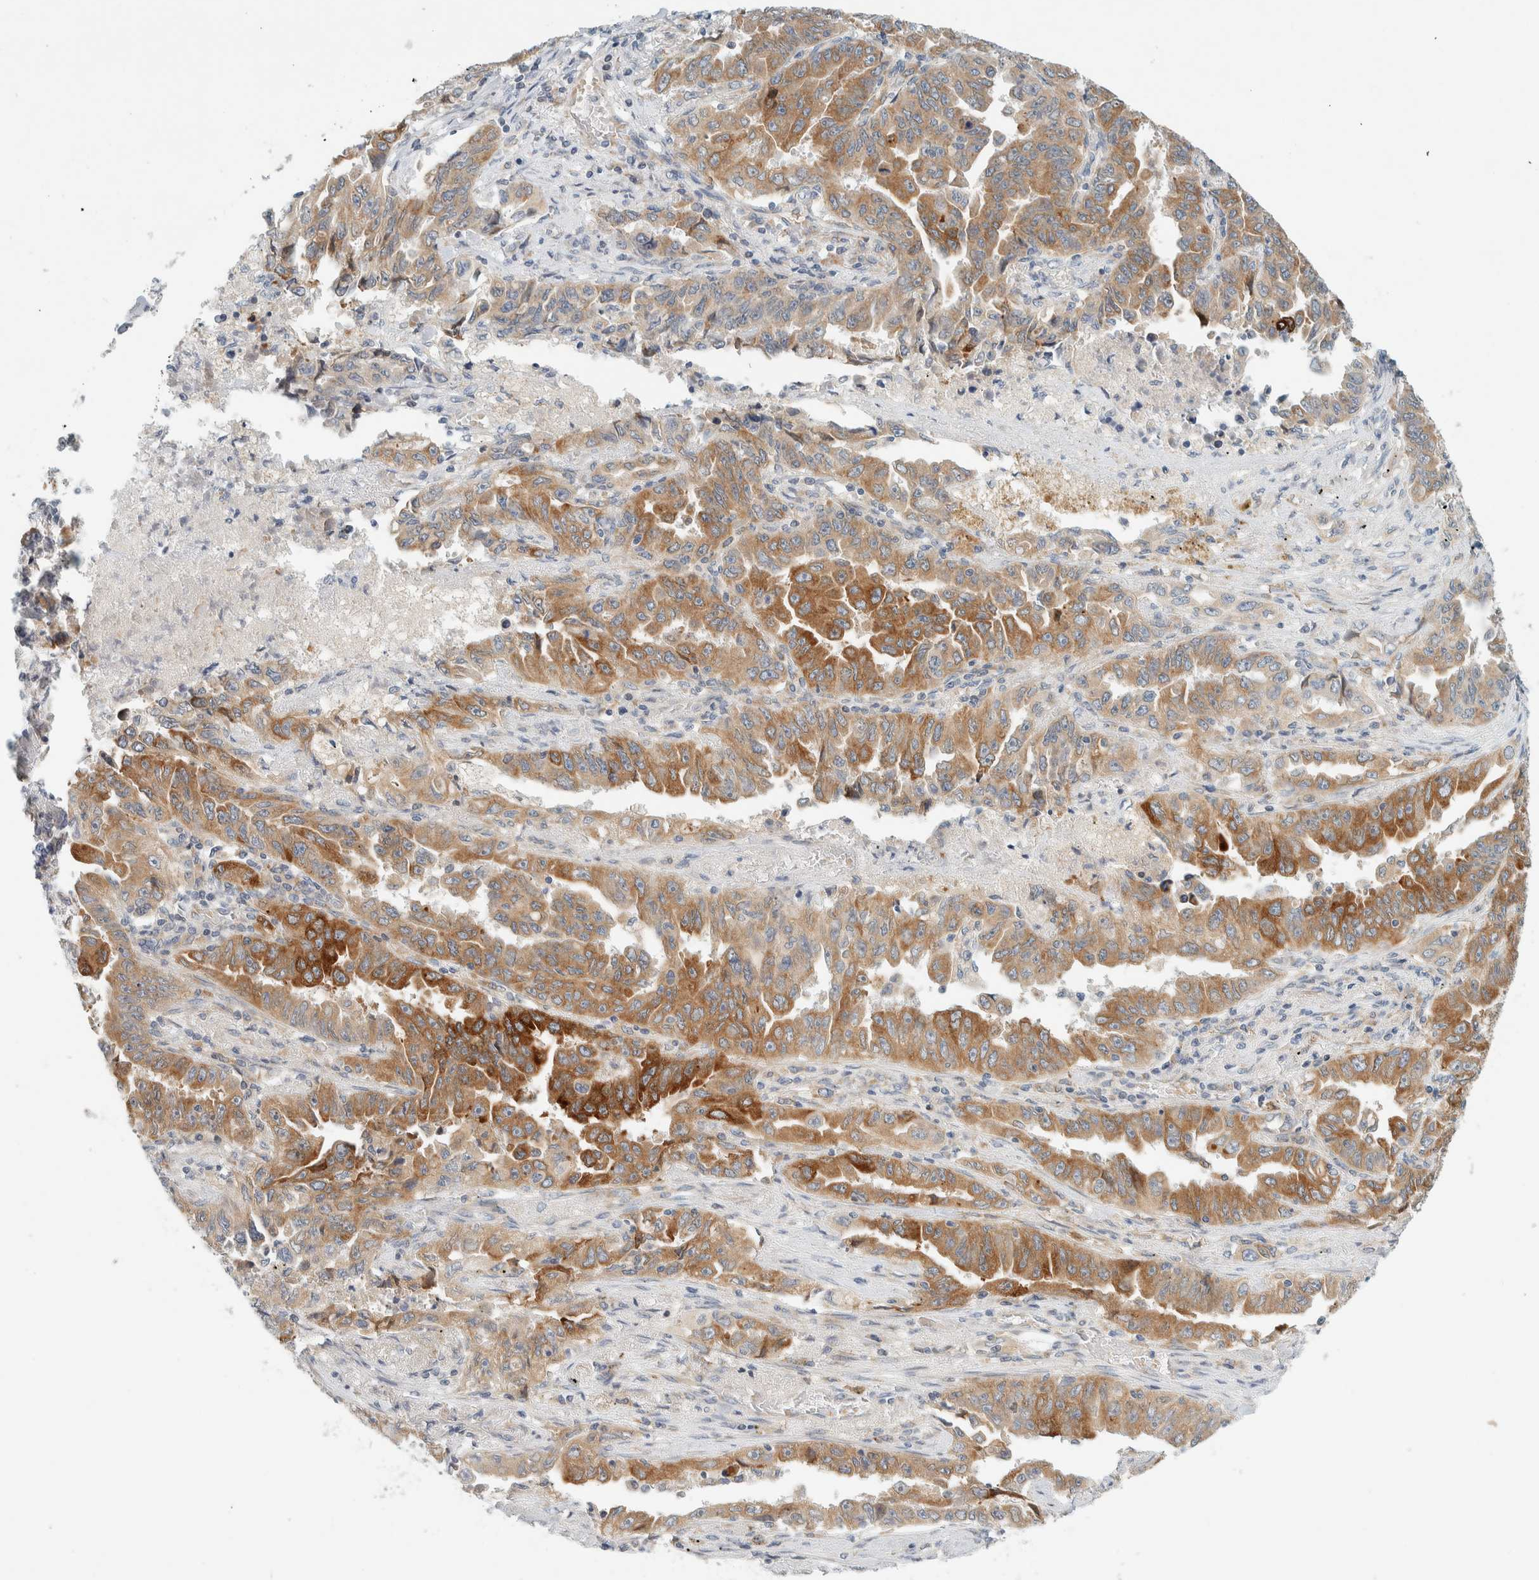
{"staining": {"intensity": "strong", "quantity": ">75%", "location": "cytoplasmic/membranous"}, "tissue": "lung cancer", "cell_type": "Tumor cells", "image_type": "cancer", "snomed": [{"axis": "morphology", "description": "Adenocarcinoma, NOS"}, {"axis": "topography", "description": "Lung"}], "caption": "The micrograph displays immunohistochemical staining of adenocarcinoma (lung). There is strong cytoplasmic/membranous positivity is appreciated in about >75% of tumor cells. (IHC, brightfield microscopy, high magnification).", "gene": "SUMF2", "patient": {"sex": "female", "age": 51}}